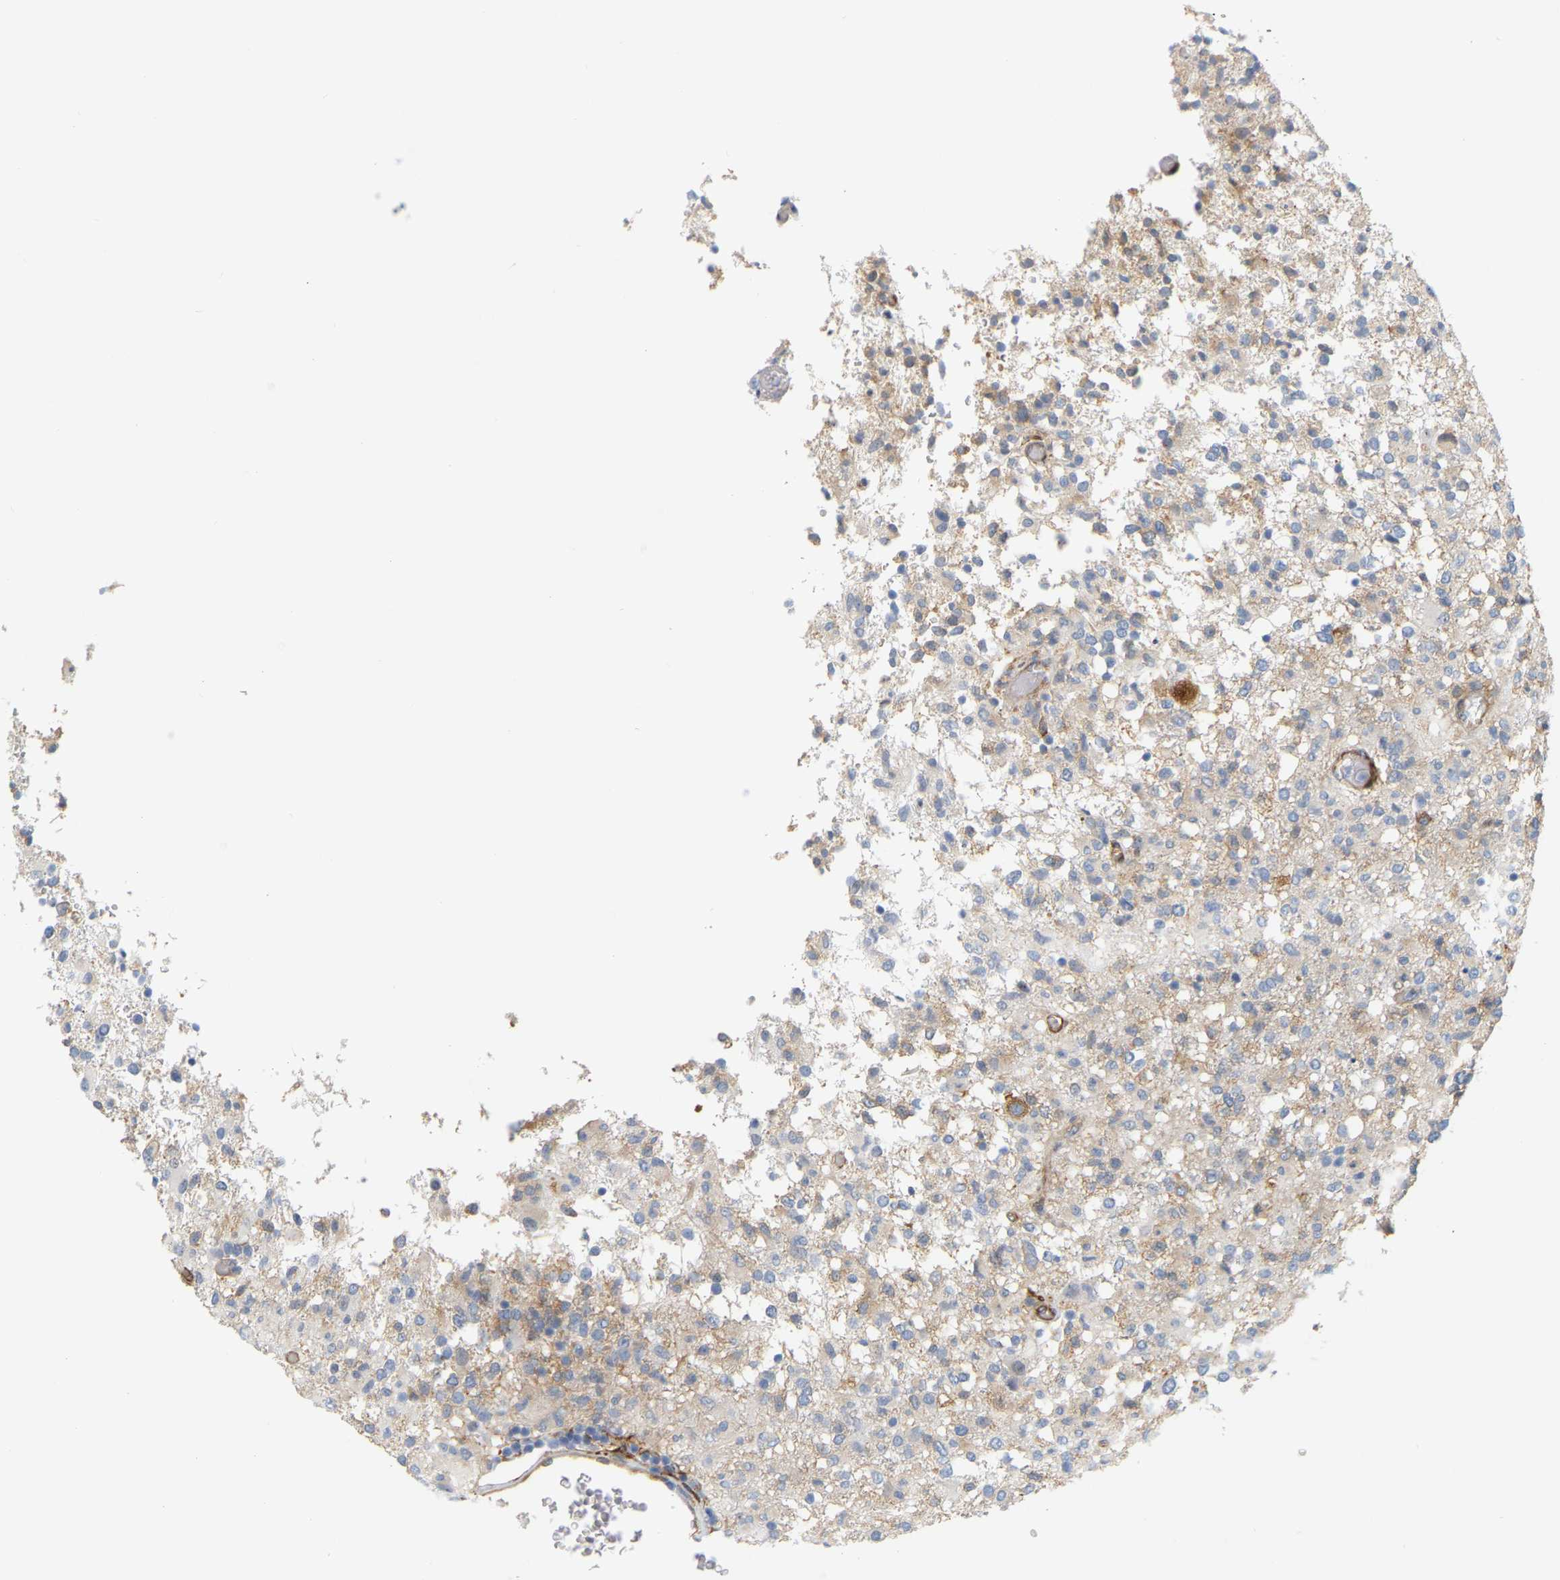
{"staining": {"intensity": "weak", "quantity": "25%-75%", "location": "cytoplasmic/membranous"}, "tissue": "glioma", "cell_type": "Tumor cells", "image_type": "cancer", "snomed": [{"axis": "morphology", "description": "Glioma, malignant, High grade"}, {"axis": "topography", "description": "Brain"}], "caption": "There is low levels of weak cytoplasmic/membranous positivity in tumor cells of malignant high-grade glioma, as demonstrated by immunohistochemical staining (brown color).", "gene": "RAPH1", "patient": {"sex": "female", "age": 57}}